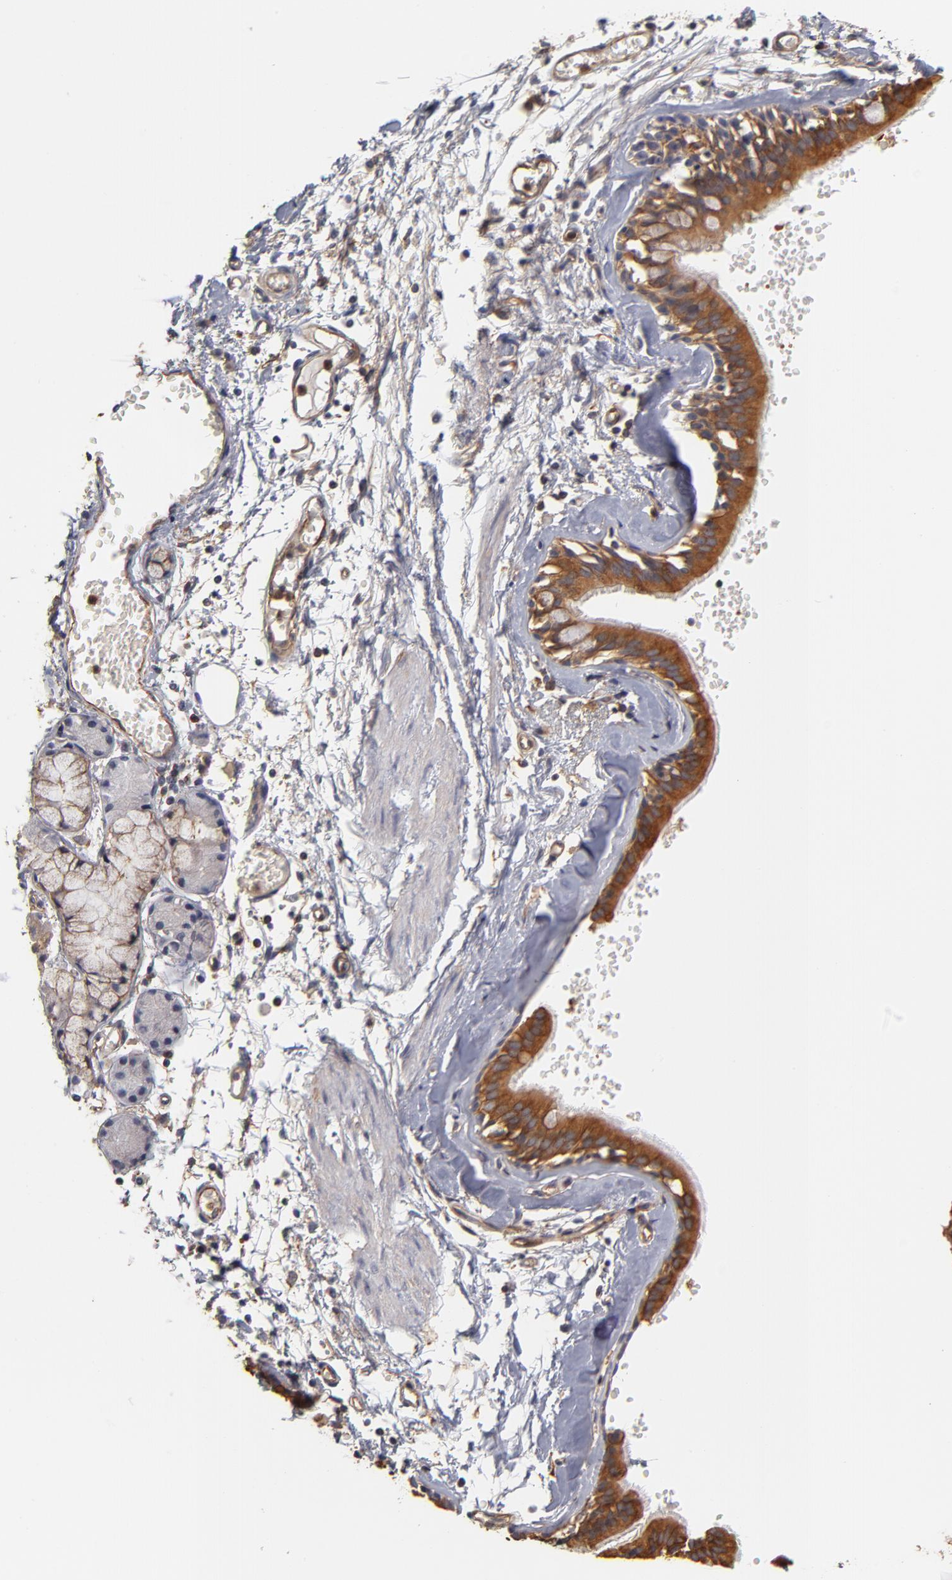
{"staining": {"intensity": "strong", "quantity": ">75%", "location": "cytoplasmic/membranous"}, "tissue": "bronchus", "cell_type": "Respiratory epithelial cells", "image_type": "normal", "snomed": [{"axis": "morphology", "description": "Normal tissue, NOS"}, {"axis": "topography", "description": "Bronchus"}, {"axis": "topography", "description": "Lung"}], "caption": "High-magnification brightfield microscopy of benign bronchus stained with DAB (3,3'-diaminobenzidine) (brown) and counterstained with hematoxylin (blue). respiratory epithelial cells exhibit strong cytoplasmic/membranous positivity is identified in about>75% of cells. The staining is performed using DAB brown chromogen to label protein expression. The nuclei are counter-stained blue using hematoxylin.", "gene": "FCMR", "patient": {"sex": "female", "age": 56}}